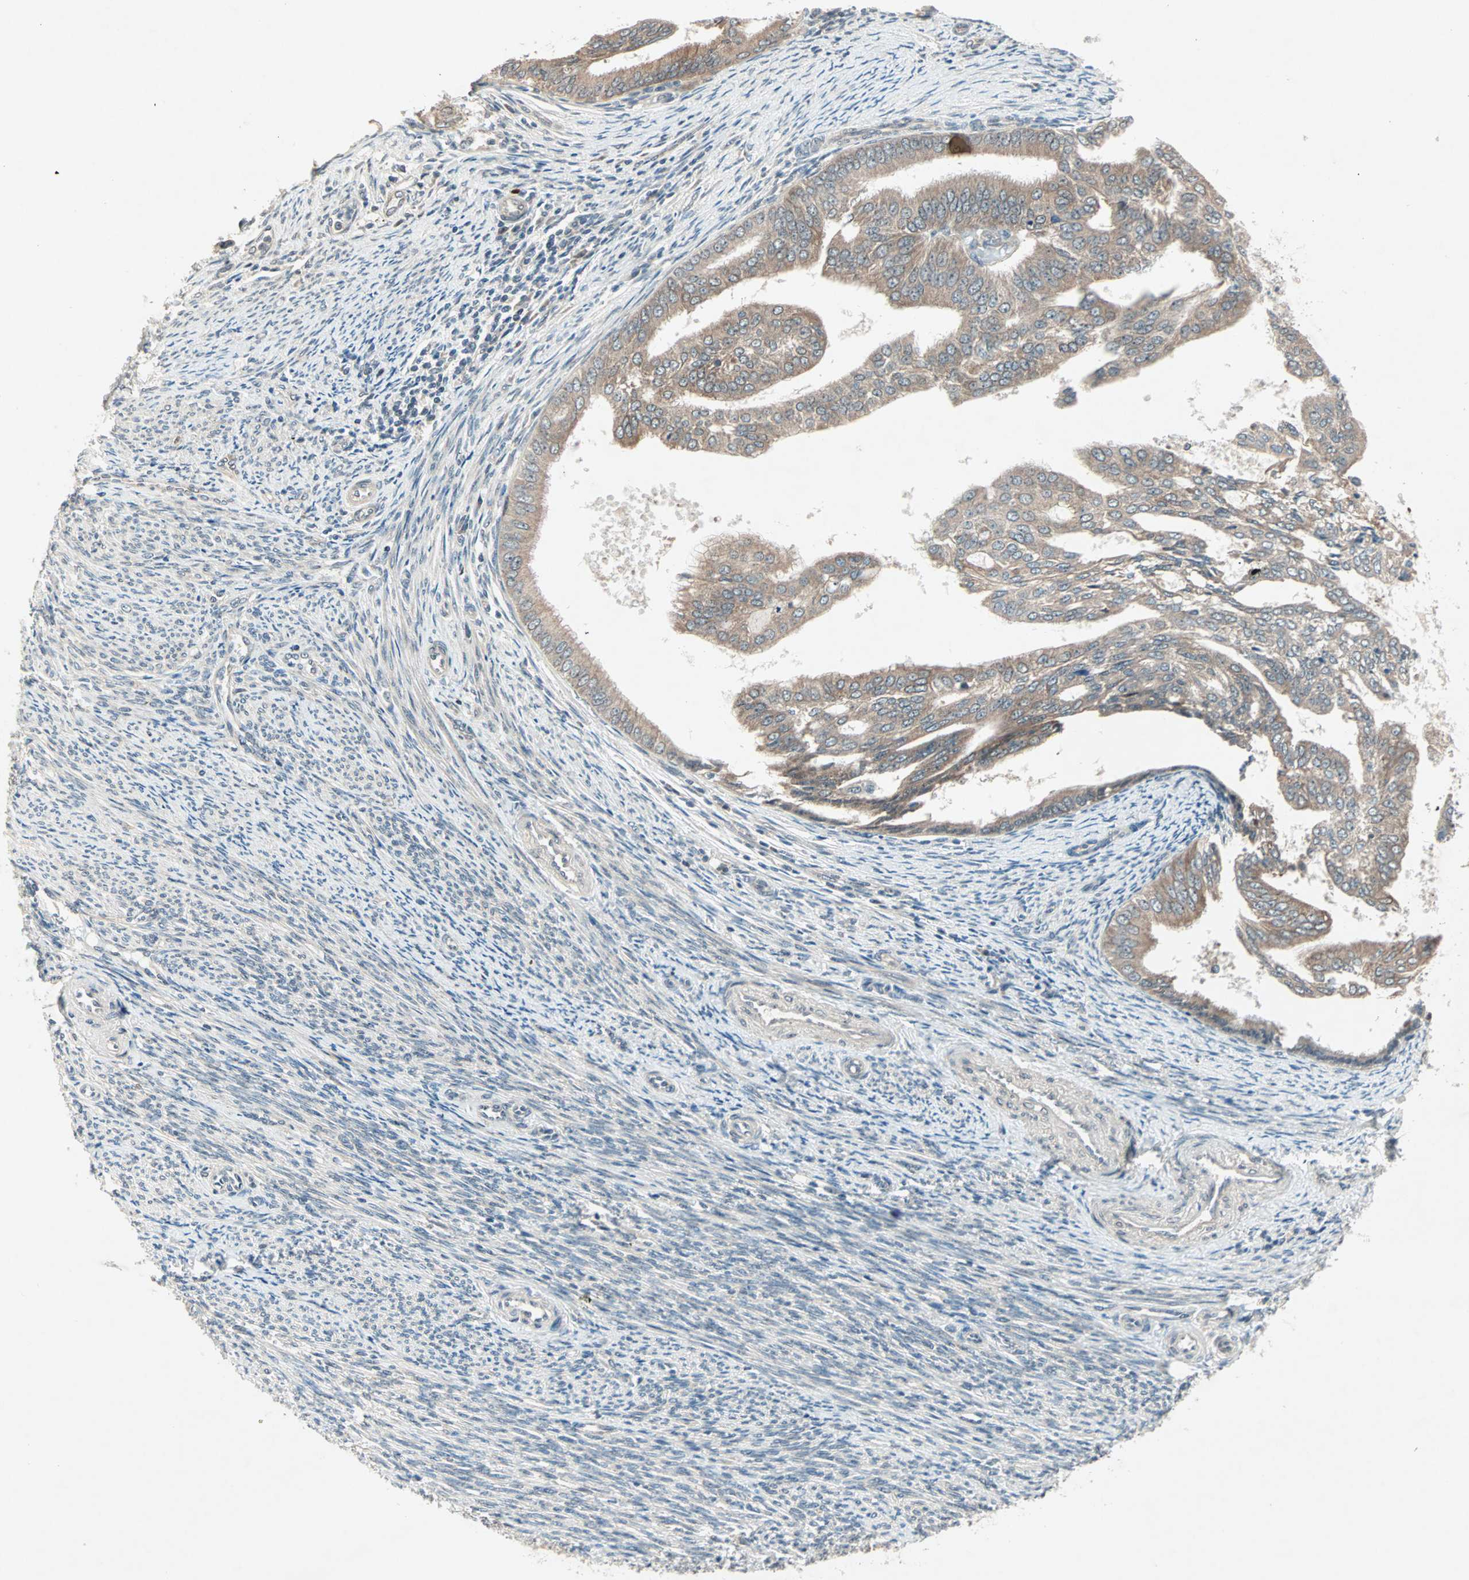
{"staining": {"intensity": "weak", "quantity": ">75%", "location": "cytoplasmic/membranous"}, "tissue": "endometrial cancer", "cell_type": "Tumor cells", "image_type": "cancer", "snomed": [{"axis": "morphology", "description": "Adenocarcinoma, NOS"}, {"axis": "topography", "description": "Endometrium"}], "caption": "The immunohistochemical stain shows weak cytoplasmic/membranous expression in tumor cells of endometrial adenocarcinoma tissue.", "gene": "PGBD1", "patient": {"sex": "female", "age": 58}}